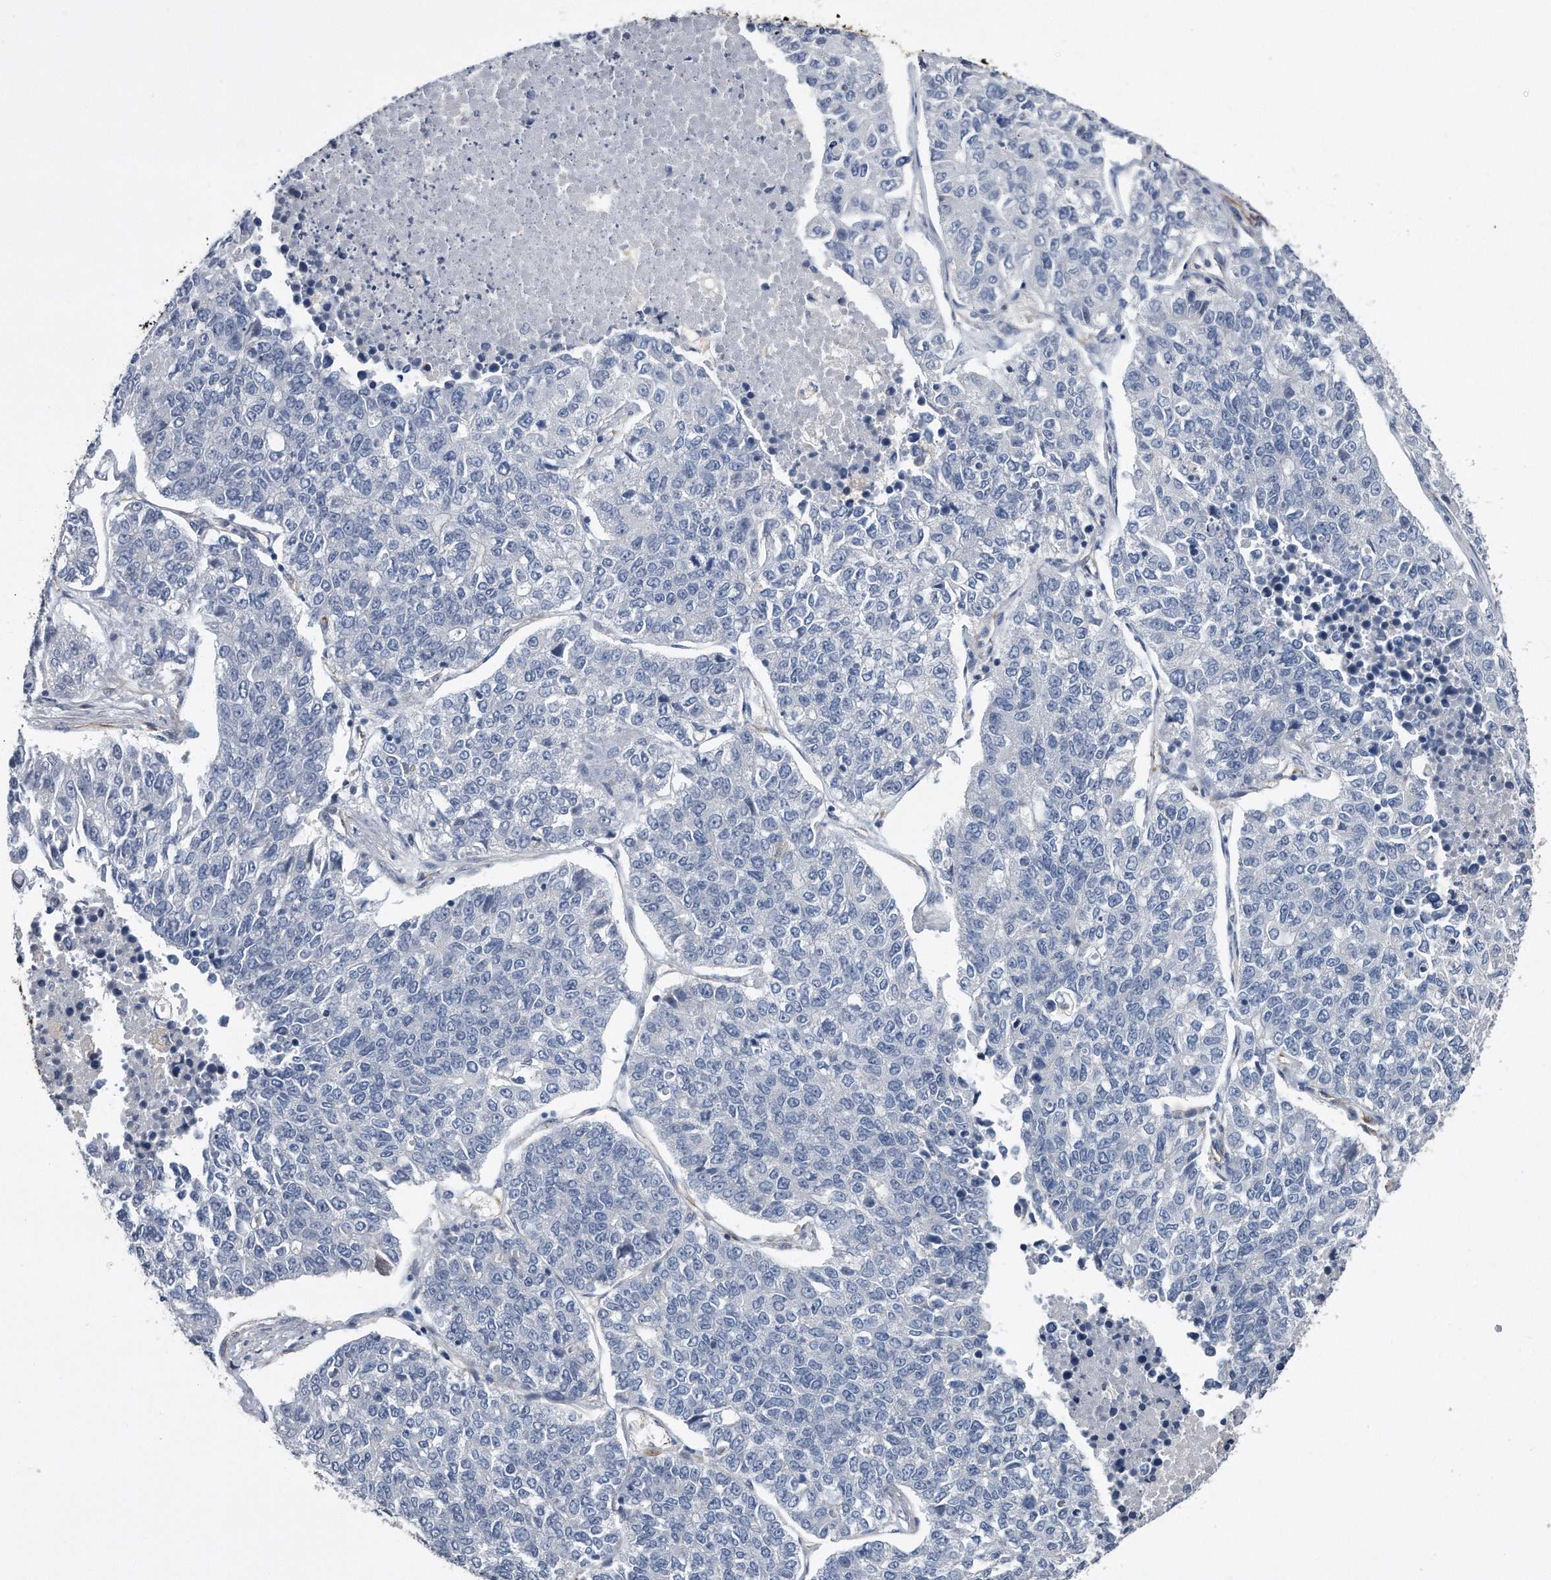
{"staining": {"intensity": "negative", "quantity": "none", "location": "none"}, "tissue": "lung cancer", "cell_type": "Tumor cells", "image_type": "cancer", "snomed": [{"axis": "morphology", "description": "Adenocarcinoma, NOS"}, {"axis": "topography", "description": "Lung"}], "caption": "DAB immunohistochemical staining of human lung cancer exhibits no significant expression in tumor cells.", "gene": "GPC1", "patient": {"sex": "male", "age": 49}}